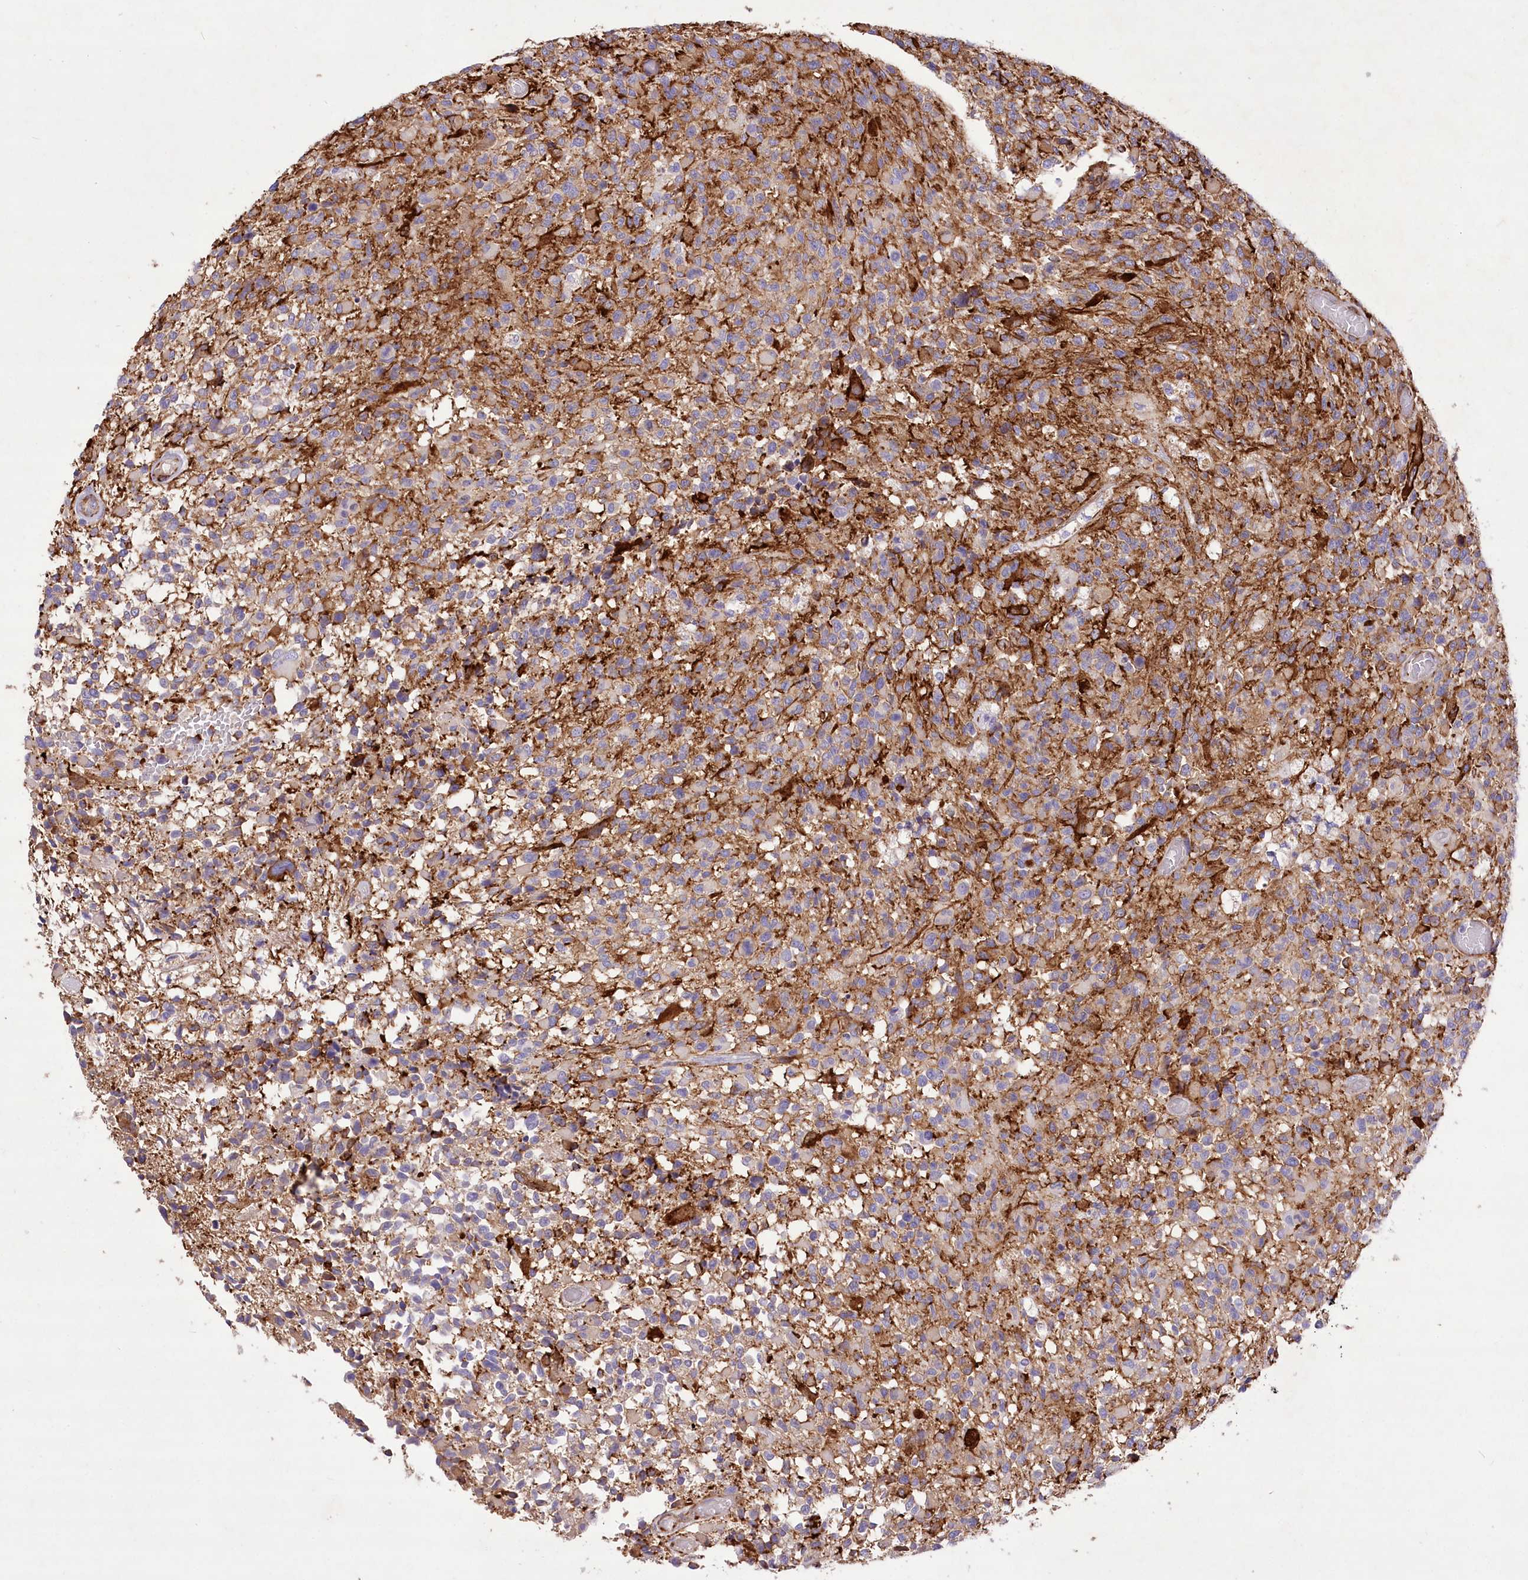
{"staining": {"intensity": "moderate", "quantity": ">75%", "location": "cytoplasmic/membranous"}, "tissue": "glioma", "cell_type": "Tumor cells", "image_type": "cancer", "snomed": [{"axis": "morphology", "description": "Glioma, malignant, High grade"}, {"axis": "morphology", "description": "Glioblastoma, NOS"}, {"axis": "topography", "description": "Brain"}], "caption": "IHC of malignant glioma (high-grade) displays medium levels of moderate cytoplasmic/membranous expression in about >75% of tumor cells. (DAB IHC, brown staining for protein, blue staining for nuclei).", "gene": "ANGPTL3", "patient": {"sex": "male", "age": 60}}